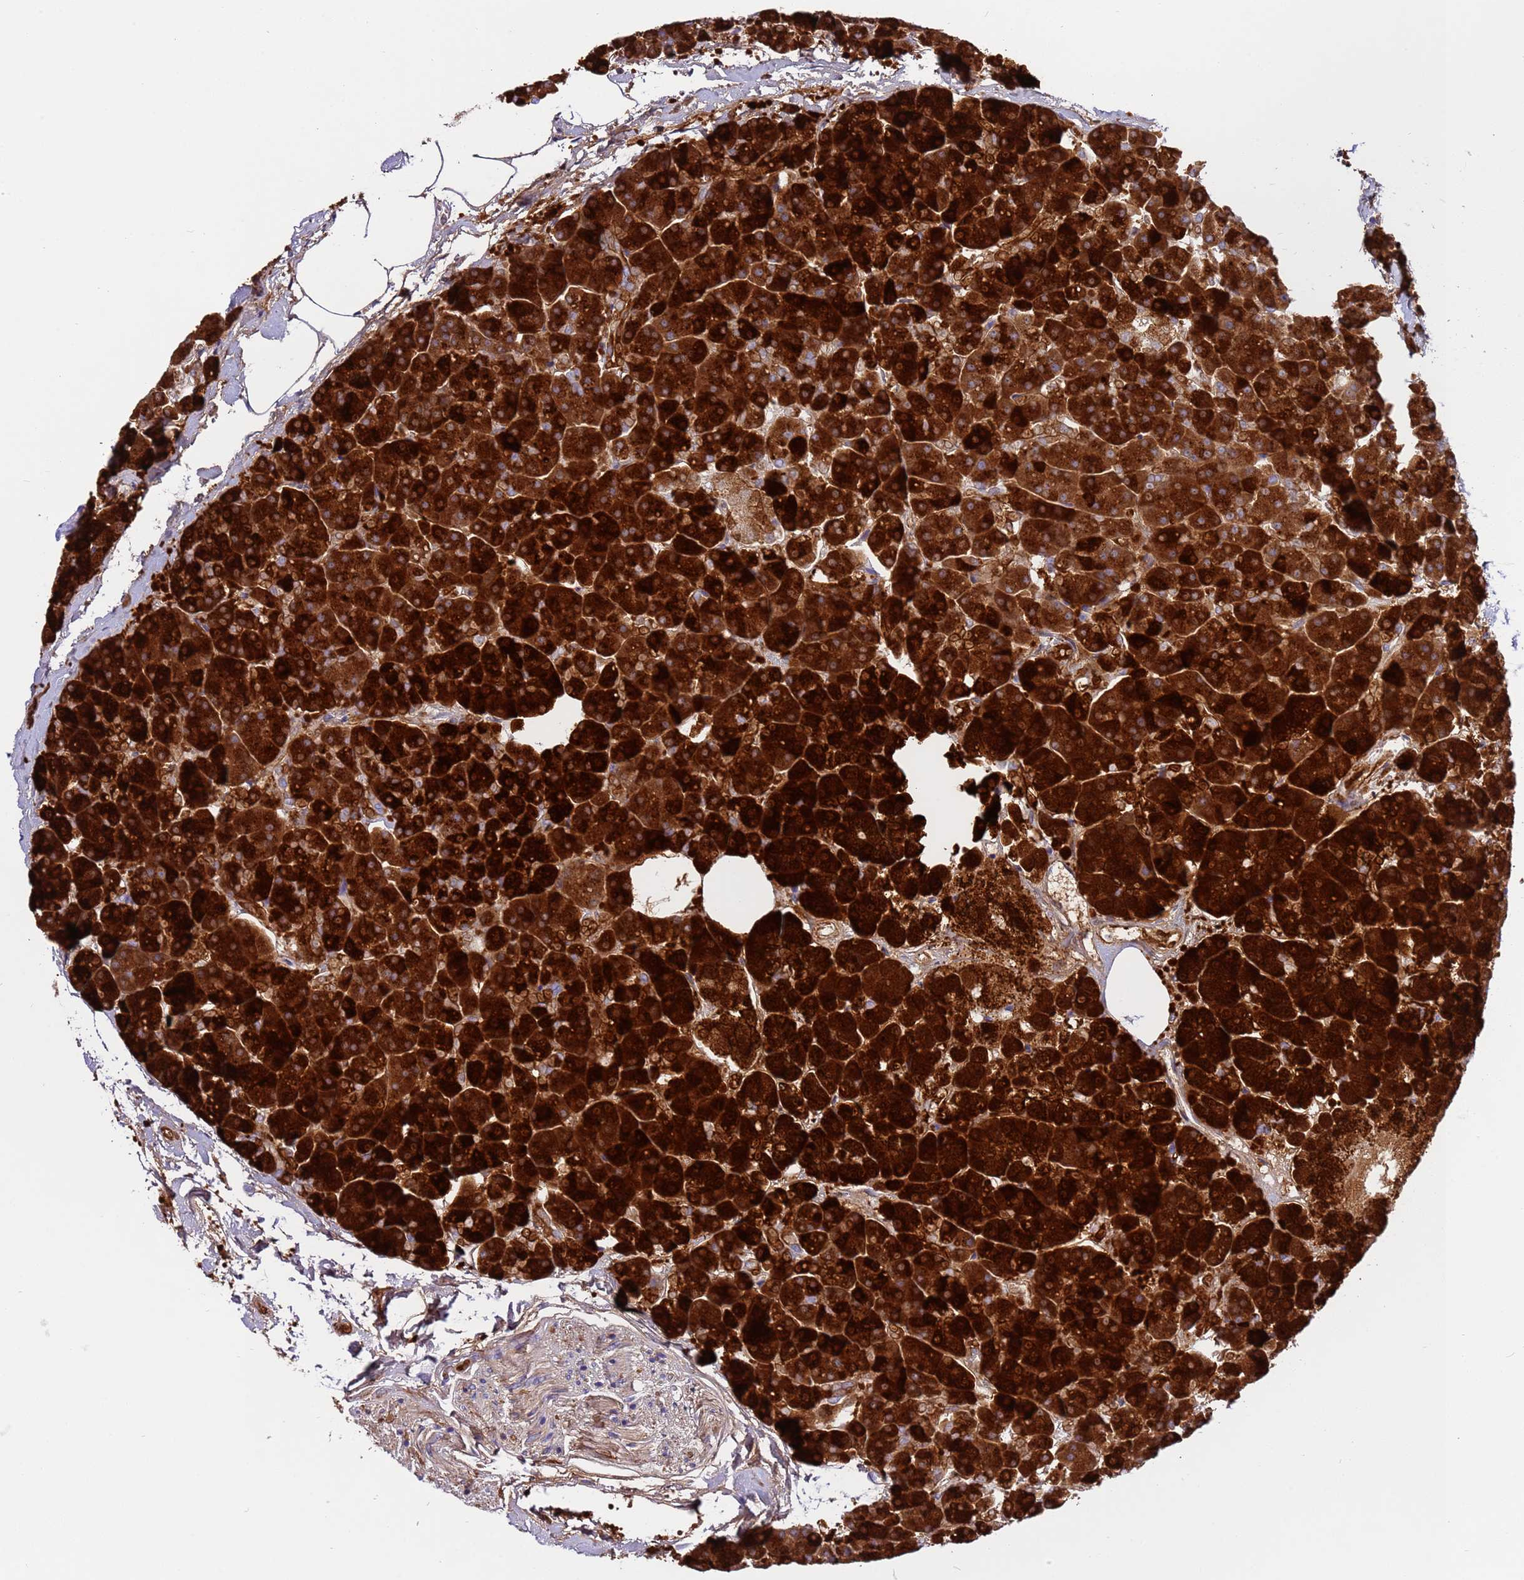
{"staining": {"intensity": "strong", "quantity": ">75%", "location": "cytoplasmic/membranous"}, "tissue": "pancreas", "cell_type": "Exocrine glandular cells", "image_type": "normal", "snomed": [{"axis": "morphology", "description": "Normal tissue, NOS"}, {"axis": "topography", "description": "Pancreas"}, {"axis": "topography", "description": "Peripheral nerve tissue"}], "caption": "Pancreas stained for a protein (brown) reveals strong cytoplasmic/membranous positive expression in about >75% of exocrine glandular cells.", "gene": "CPB1", "patient": {"sex": "male", "age": 54}}